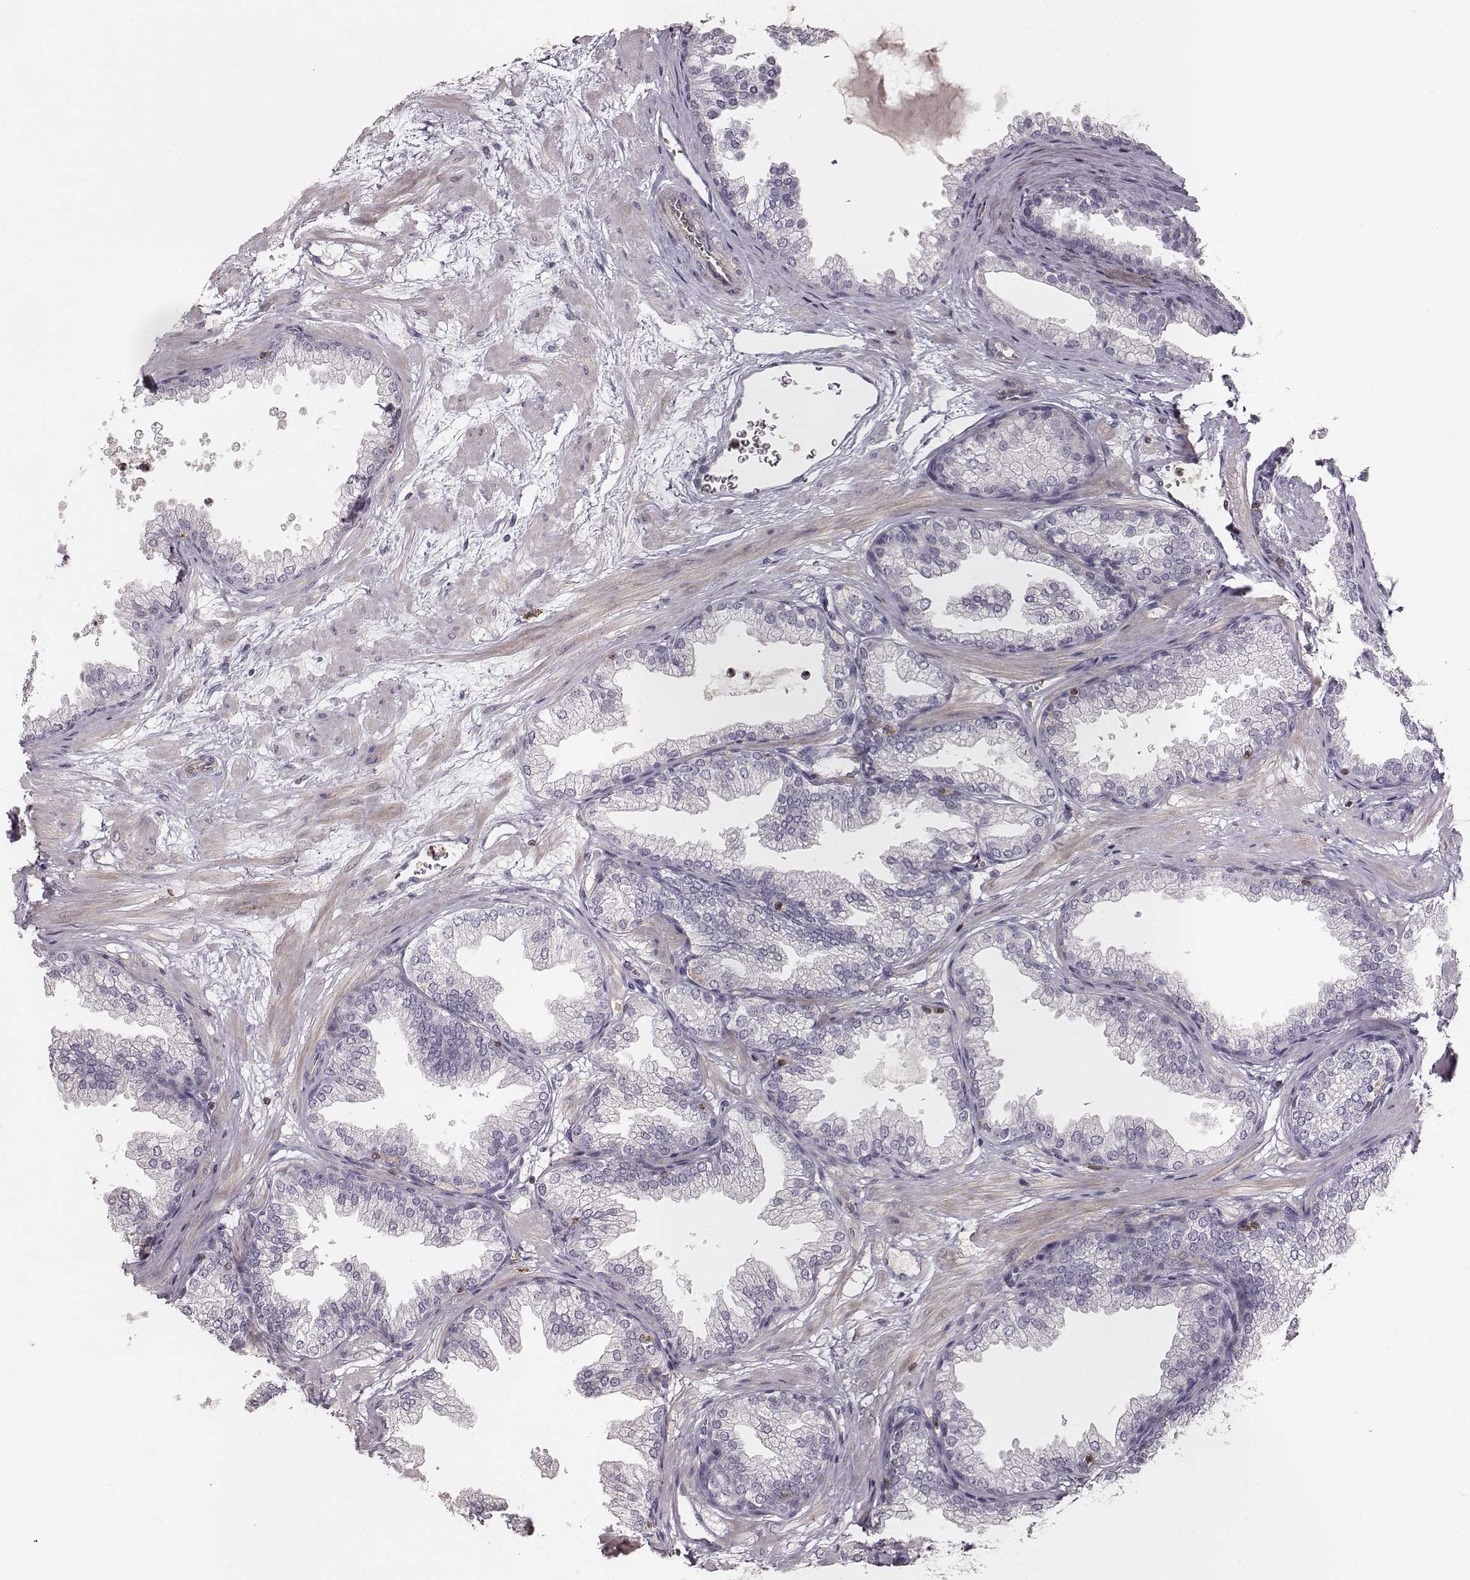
{"staining": {"intensity": "negative", "quantity": "none", "location": "none"}, "tissue": "prostate", "cell_type": "Glandular cells", "image_type": "normal", "snomed": [{"axis": "morphology", "description": "Normal tissue, NOS"}, {"axis": "topography", "description": "Prostate"}], "caption": "A histopathology image of human prostate is negative for staining in glandular cells. (DAB (3,3'-diaminobenzidine) immunohistochemistry (IHC), high magnification).", "gene": "ZYX", "patient": {"sex": "male", "age": 37}}